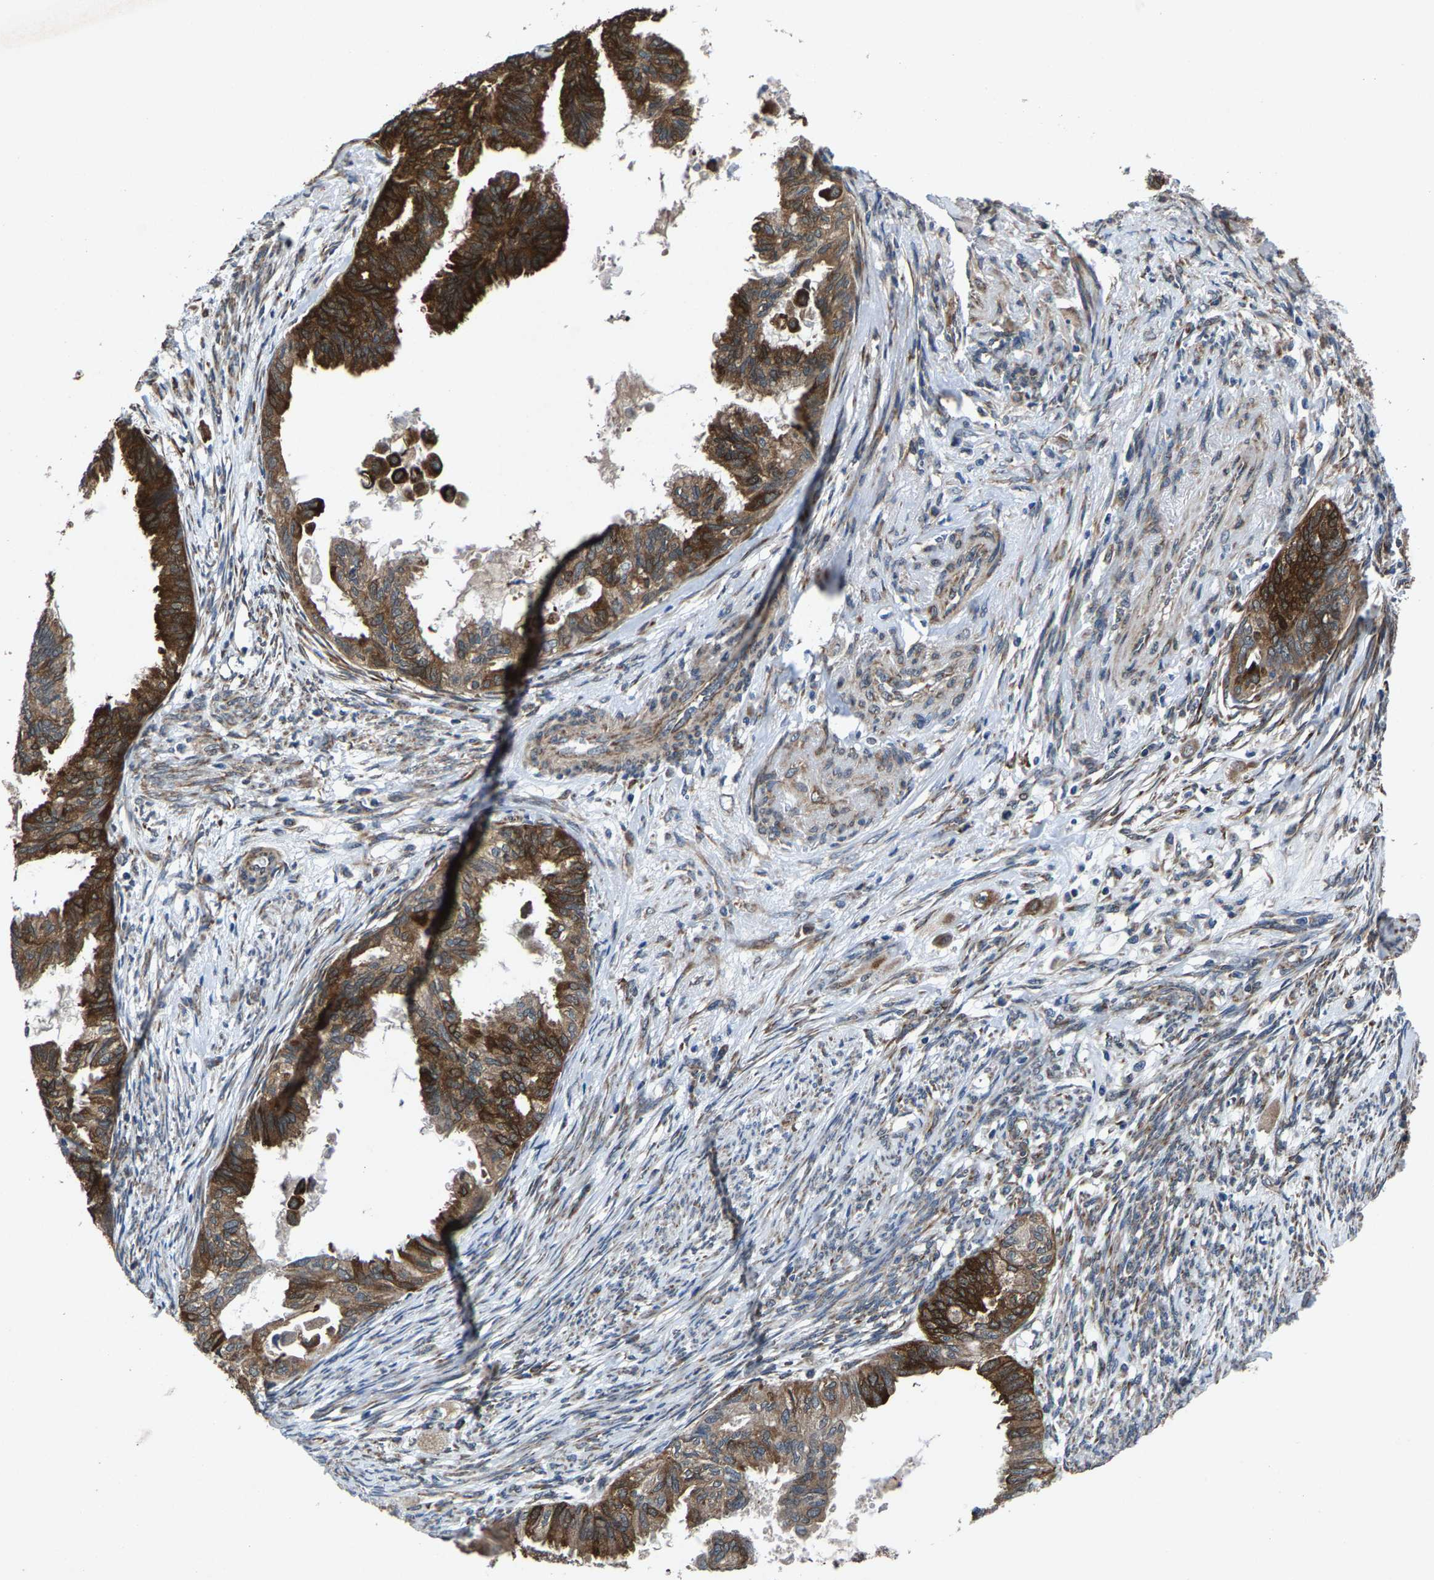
{"staining": {"intensity": "strong", "quantity": ">75%", "location": "cytoplasmic/membranous"}, "tissue": "cervical cancer", "cell_type": "Tumor cells", "image_type": "cancer", "snomed": [{"axis": "morphology", "description": "Normal tissue, NOS"}, {"axis": "morphology", "description": "Adenocarcinoma, NOS"}, {"axis": "topography", "description": "Cervix"}, {"axis": "topography", "description": "Endometrium"}], "caption": "This is a histology image of immunohistochemistry (IHC) staining of cervical cancer, which shows strong expression in the cytoplasmic/membranous of tumor cells.", "gene": "PDP1", "patient": {"sex": "female", "age": 86}}